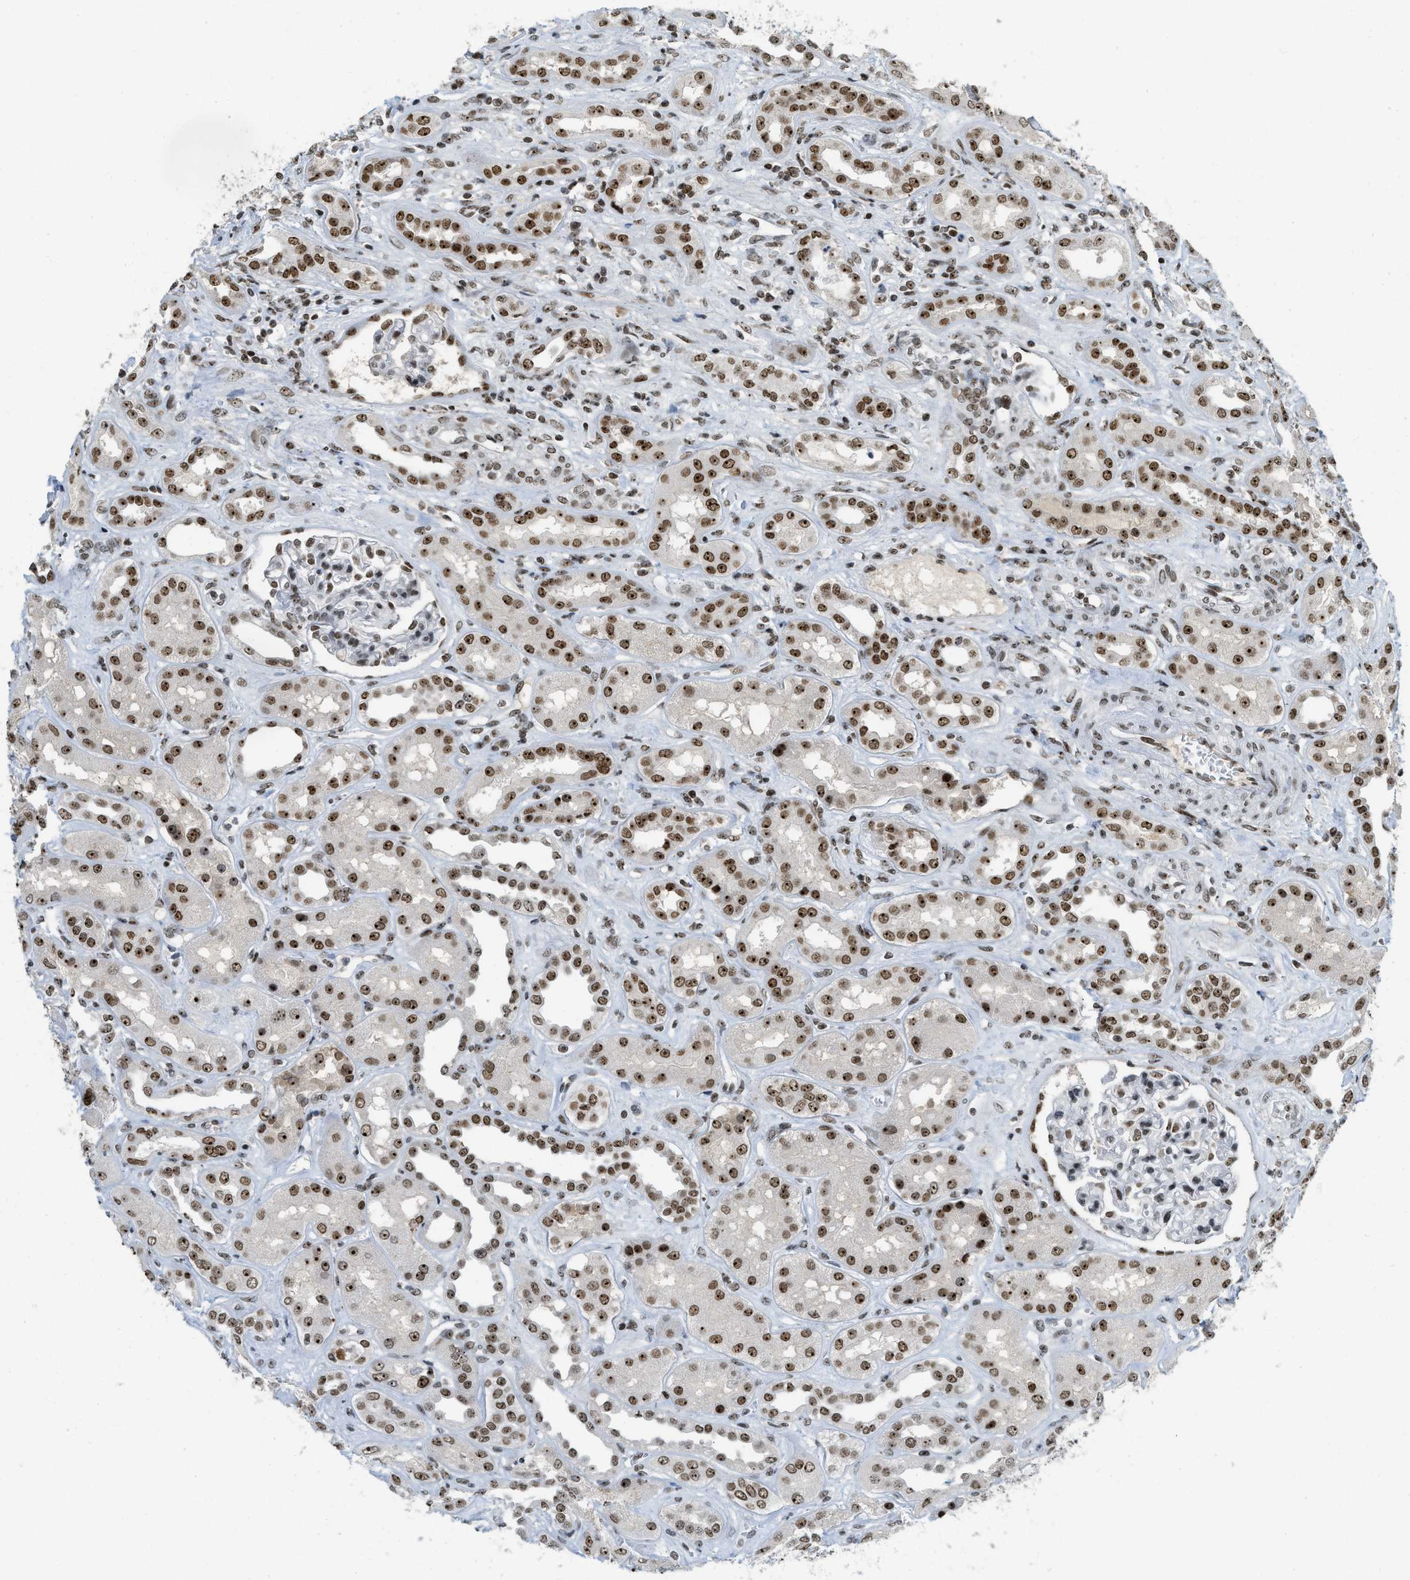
{"staining": {"intensity": "moderate", "quantity": "25%-75%", "location": "nuclear"}, "tissue": "kidney", "cell_type": "Cells in glomeruli", "image_type": "normal", "snomed": [{"axis": "morphology", "description": "Normal tissue, NOS"}, {"axis": "topography", "description": "Kidney"}], "caption": "Protein staining by immunohistochemistry displays moderate nuclear expression in about 25%-75% of cells in glomeruli in unremarkable kidney. The protein is shown in brown color, while the nuclei are stained blue.", "gene": "URB1", "patient": {"sex": "male", "age": 59}}